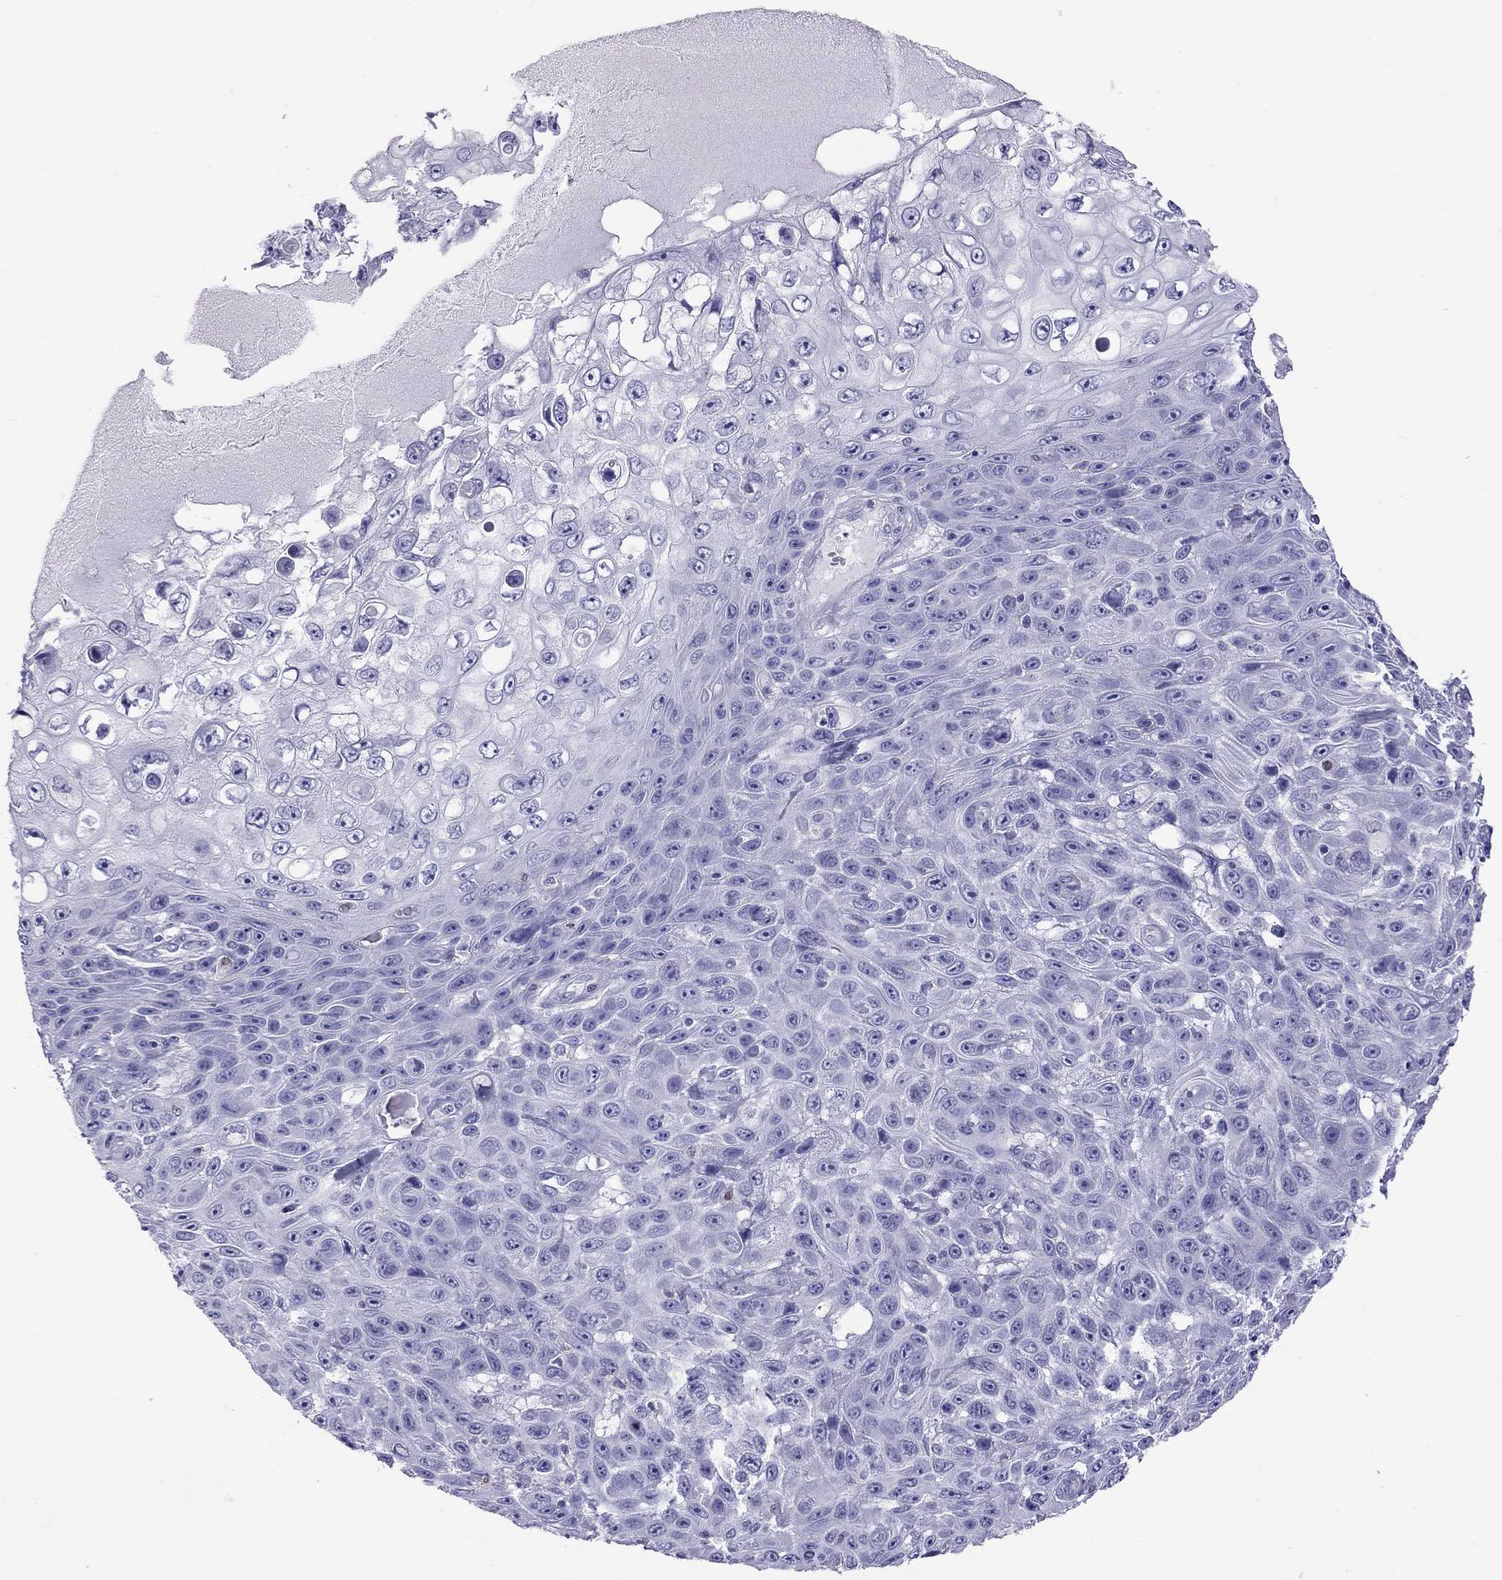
{"staining": {"intensity": "negative", "quantity": "none", "location": "none"}, "tissue": "skin cancer", "cell_type": "Tumor cells", "image_type": "cancer", "snomed": [{"axis": "morphology", "description": "Squamous cell carcinoma, NOS"}, {"axis": "topography", "description": "Skin"}], "caption": "Tumor cells are negative for brown protein staining in skin cancer (squamous cell carcinoma).", "gene": "STAG3", "patient": {"sex": "male", "age": 82}}